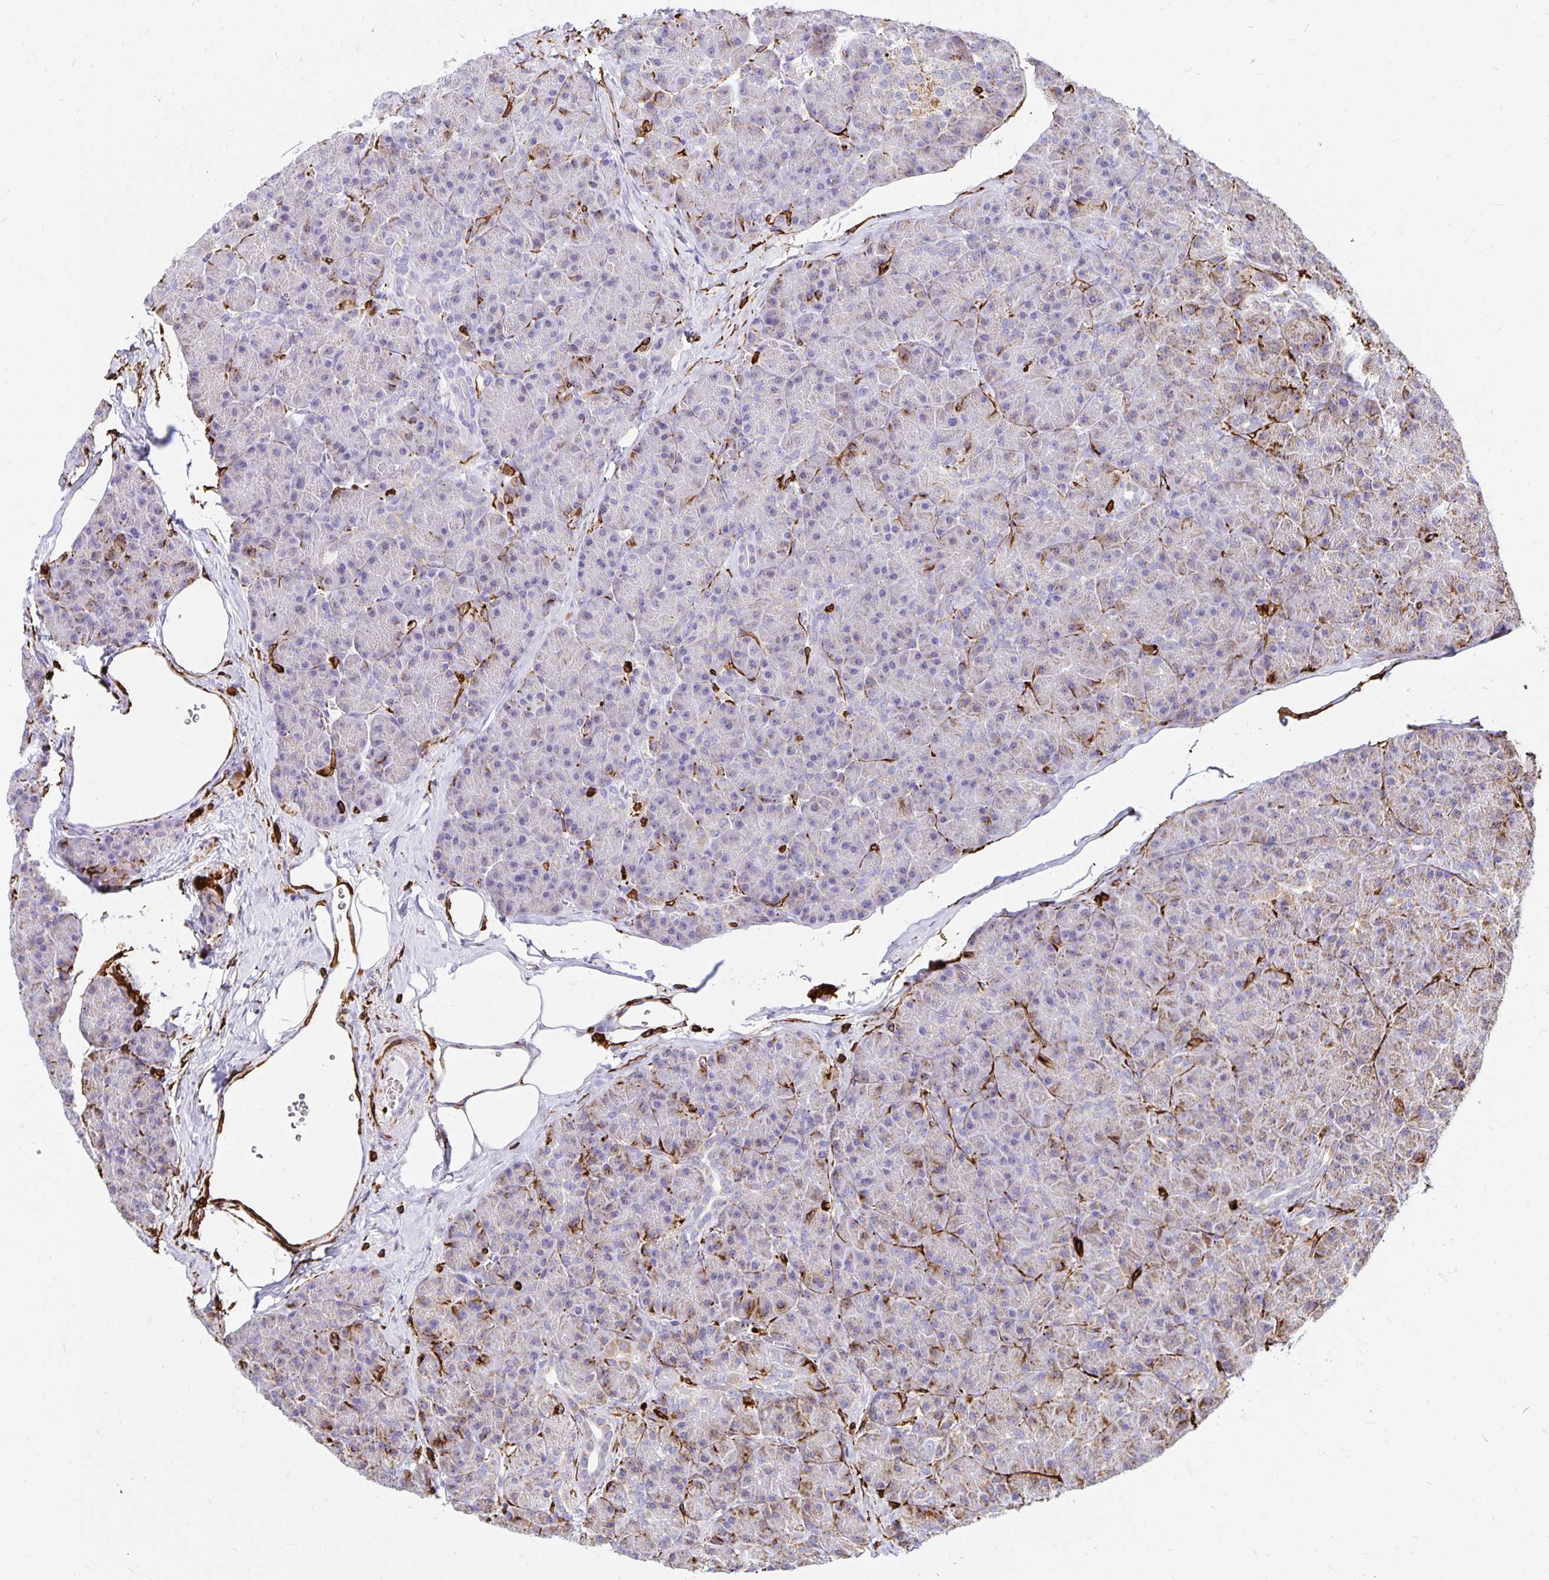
{"staining": {"intensity": "moderate", "quantity": "<25%", "location": "cytoplasmic/membranous"}, "tissue": "pancreas", "cell_type": "Exocrine glandular cells", "image_type": "normal", "snomed": [{"axis": "morphology", "description": "Normal tissue, NOS"}, {"axis": "topography", "description": "Pancreas"}], "caption": "Protein staining by immunohistochemistry reveals moderate cytoplasmic/membranous expression in about <25% of exocrine glandular cells in unremarkable pancreas. The staining was performed using DAB (3,3'-diaminobenzidine) to visualize the protein expression in brown, while the nuclei were stained in blue with hematoxylin (Magnification: 20x).", "gene": "PLAAT2", "patient": {"sex": "male", "age": 57}}